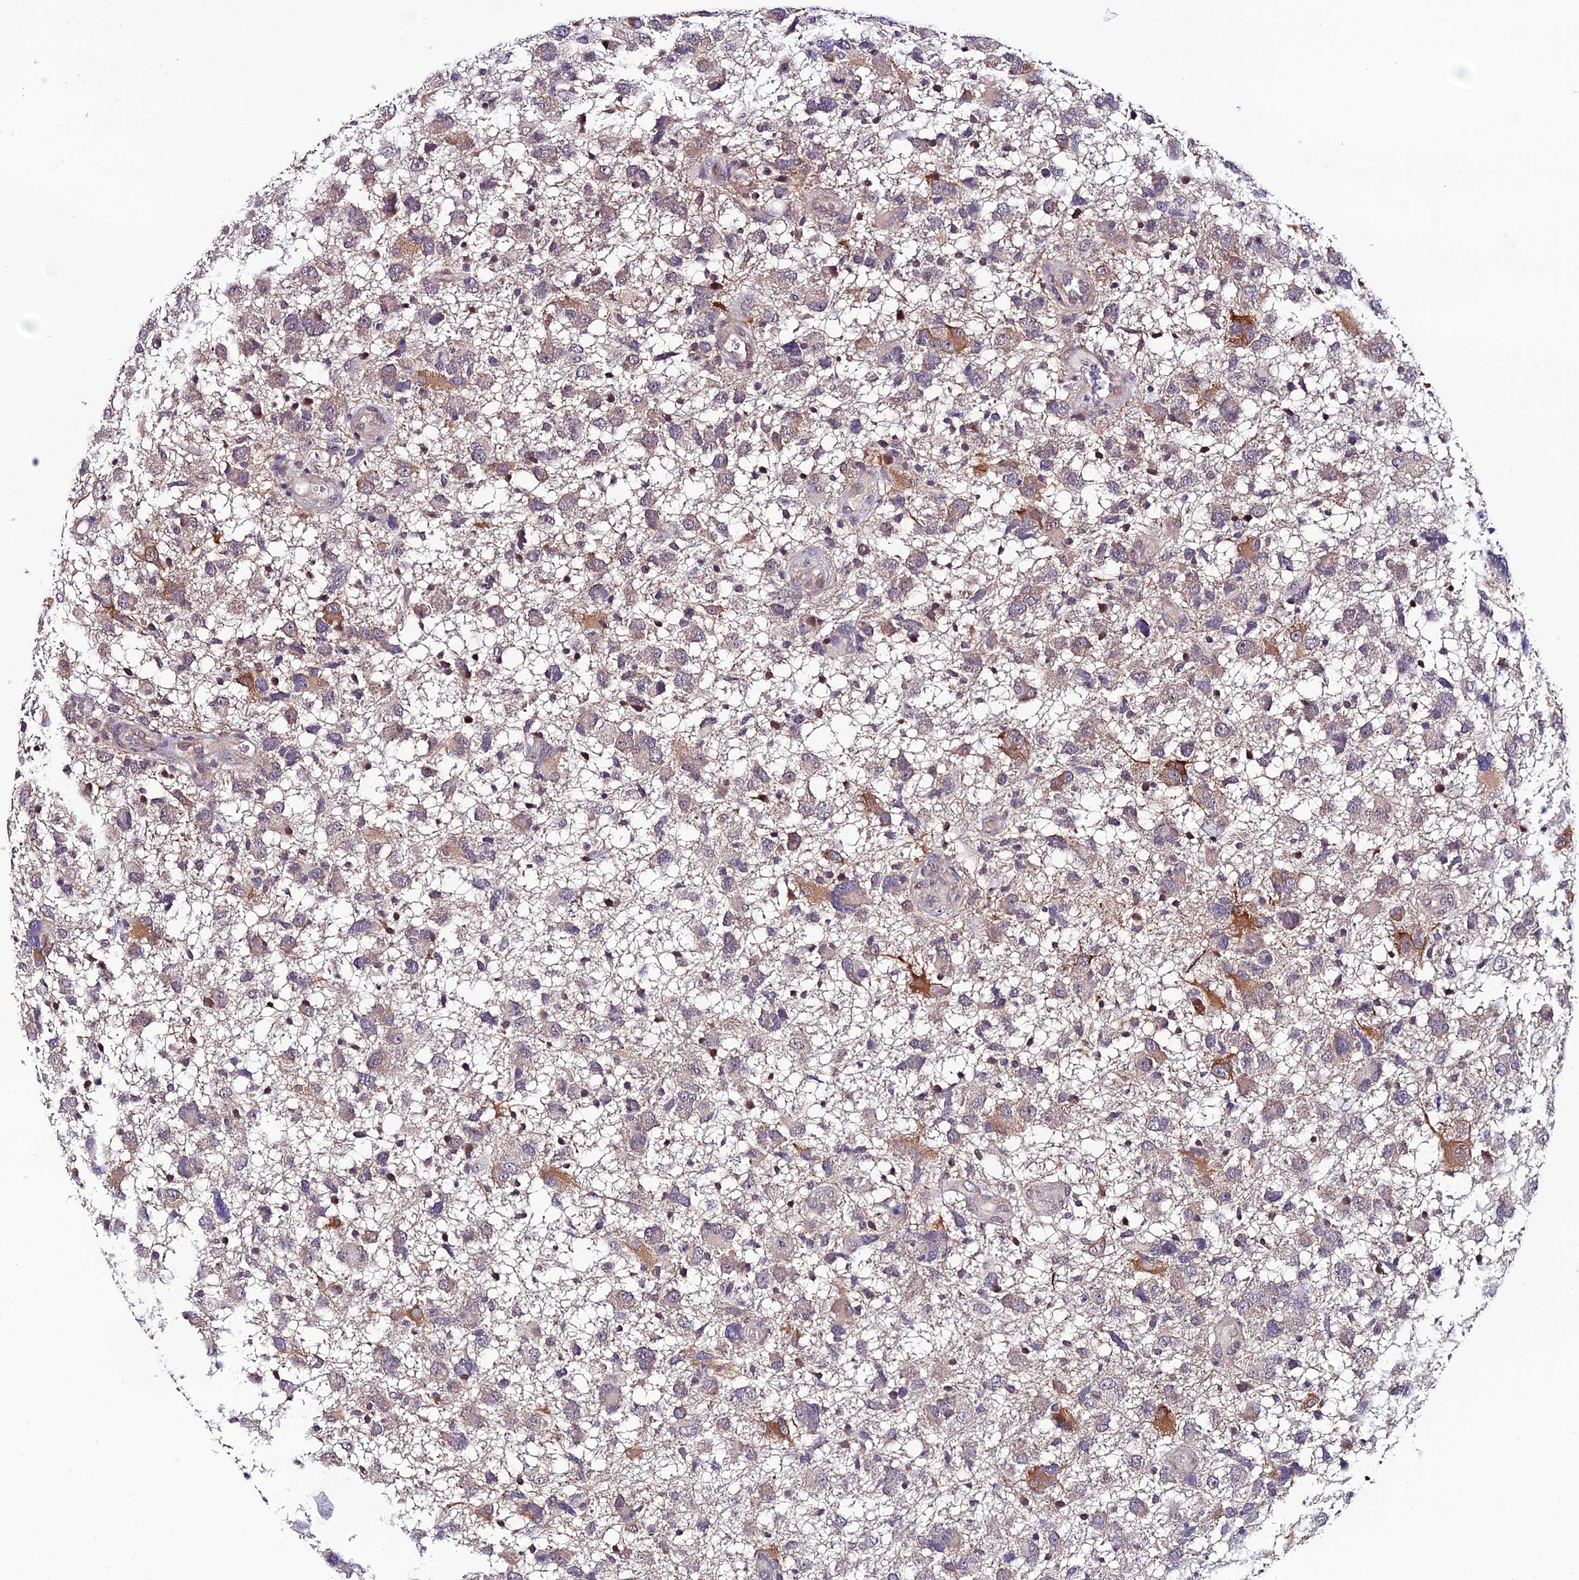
{"staining": {"intensity": "moderate", "quantity": "<25%", "location": "cytoplasmic/membranous"}, "tissue": "glioma", "cell_type": "Tumor cells", "image_type": "cancer", "snomed": [{"axis": "morphology", "description": "Glioma, malignant, High grade"}, {"axis": "topography", "description": "Brain"}], "caption": "Tumor cells display low levels of moderate cytoplasmic/membranous expression in about <25% of cells in high-grade glioma (malignant).", "gene": "FZD8", "patient": {"sex": "male", "age": 61}}